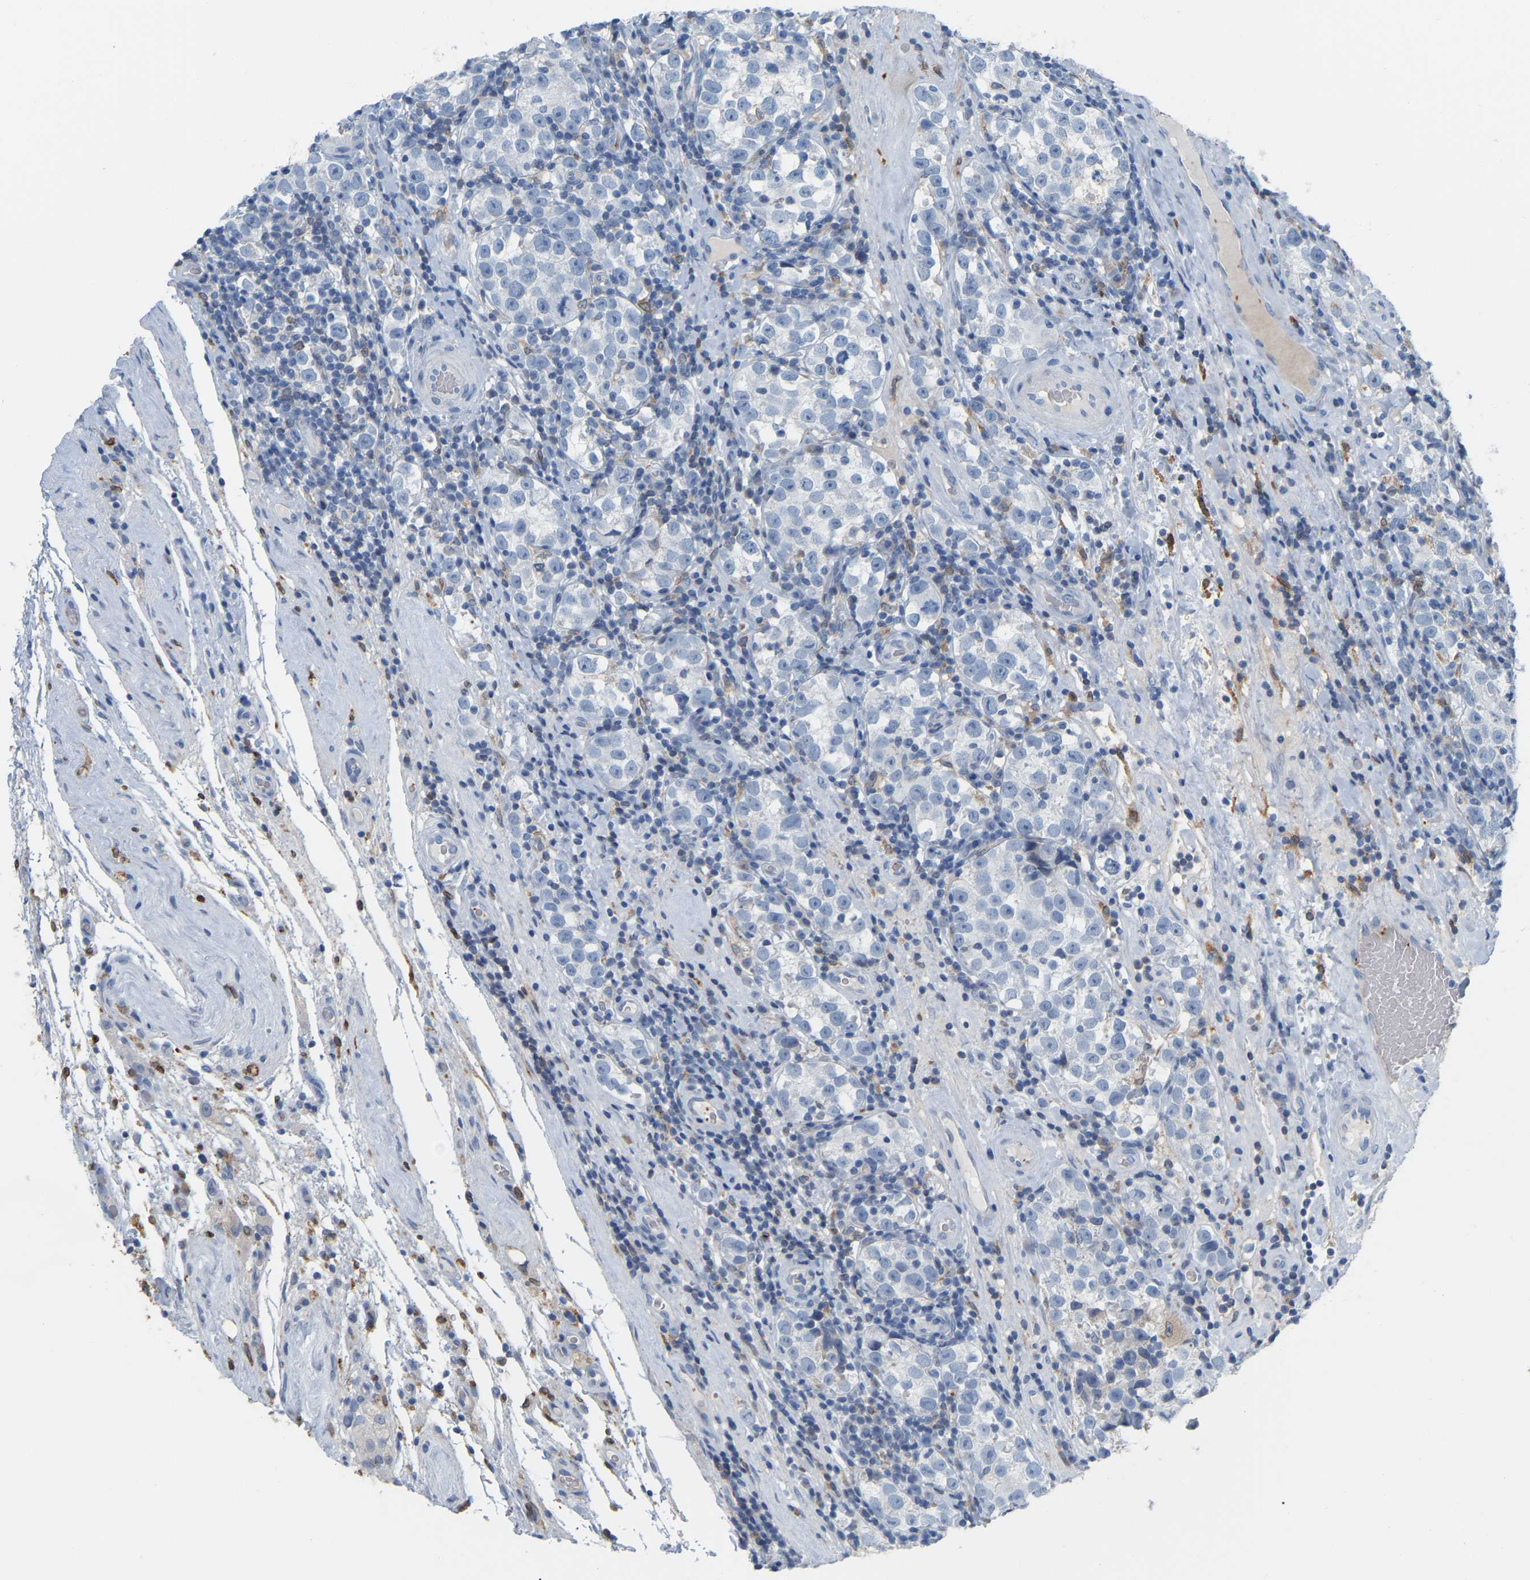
{"staining": {"intensity": "negative", "quantity": "none", "location": "none"}, "tissue": "testis cancer", "cell_type": "Tumor cells", "image_type": "cancer", "snomed": [{"axis": "morphology", "description": "Normal tissue, NOS"}, {"axis": "morphology", "description": "Seminoma, NOS"}, {"axis": "topography", "description": "Testis"}], "caption": "Immunohistochemistry (IHC) of seminoma (testis) displays no staining in tumor cells.", "gene": "PTGS1", "patient": {"sex": "male", "age": 43}}